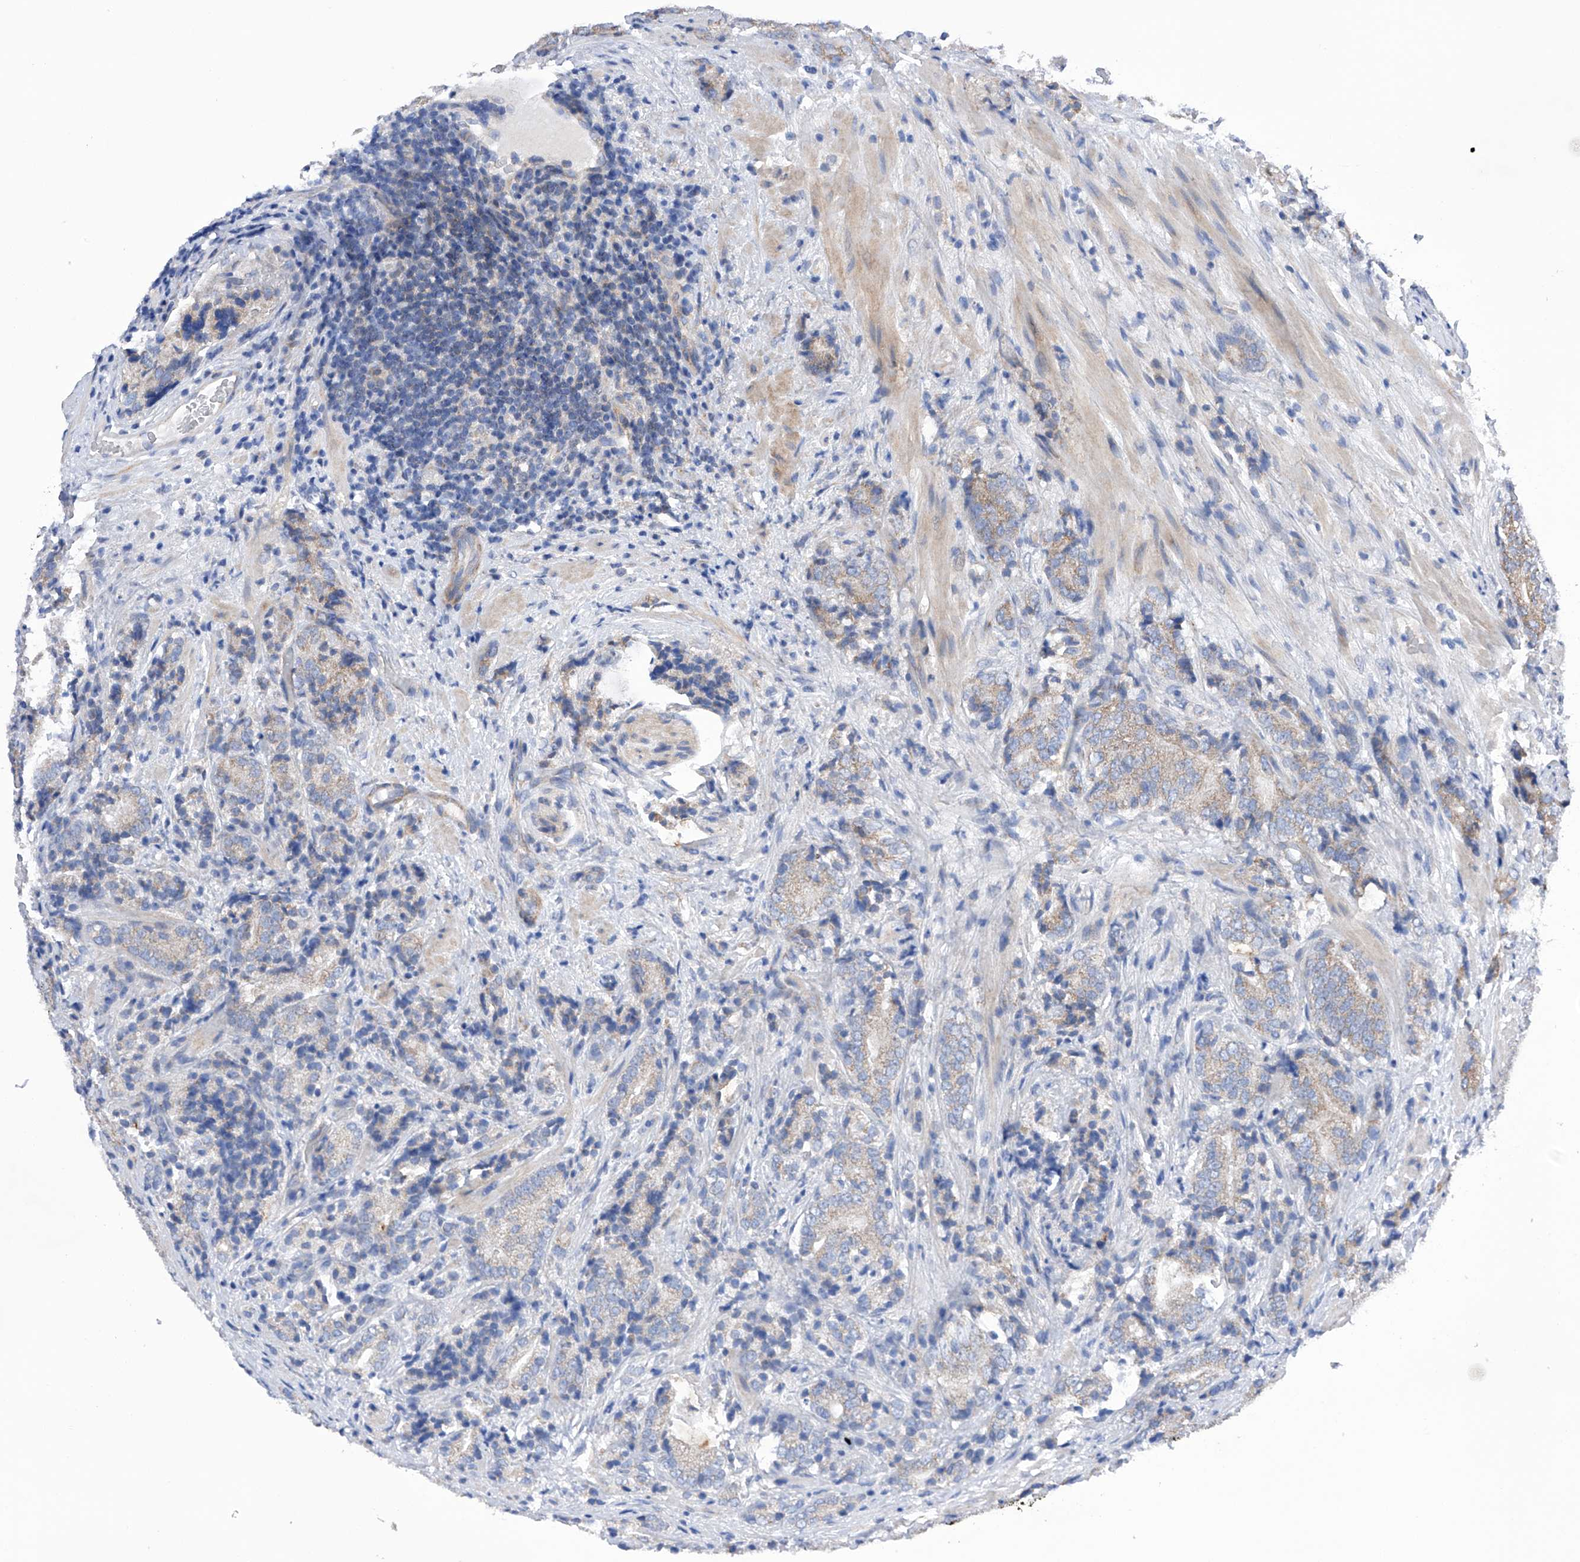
{"staining": {"intensity": "weak", "quantity": ">75%", "location": "cytoplasmic/membranous"}, "tissue": "prostate cancer", "cell_type": "Tumor cells", "image_type": "cancer", "snomed": [{"axis": "morphology", "description": "Adenocarcinoma, High grade"}, {"axis": "topography", "description": "Prostate"}], "caption": "A high-resolution photomicrograph shows immunohistochemistry (IHC) staining of prostate cancer, which exhibits weak cytoplasmic/membranous staining in approximately >75% of tumor cells.", "gene": "EFCAB2", "patient": {"sex": "male", "age": 57}}